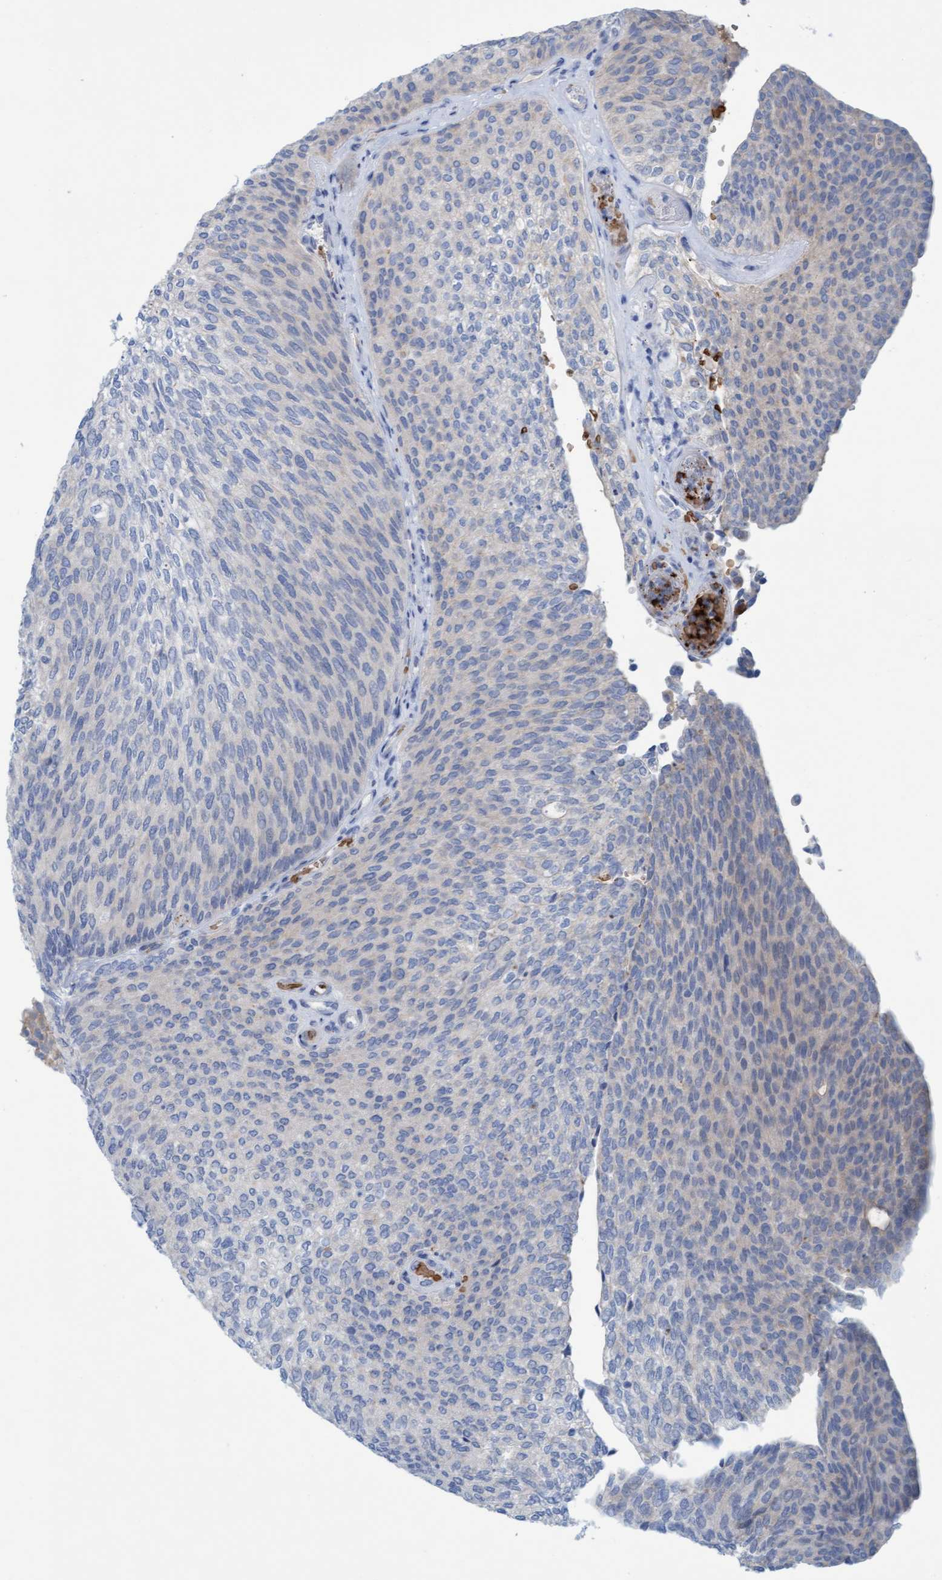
{"staining": {"intensity": "weak", "quantity": "<25%", "location": "cytoplasmic/membranous"}, "tissue": "urothelial cancer", "cell_type": "Tumor cells", "image_type": "cancer", "snomed": [{"axis": "morphology", "description": "Urothelial carcinoma, Low grade"}, {"axis": "topography", "description": "Urinary bladder"}], "caption": "Urothelial carcinoma (low-grade) stained for a protein using immunohistochemistry exhibits no expression tumor cells.", "gene": "P2RX5", "patient": {"sex": "female", "age": 79}}